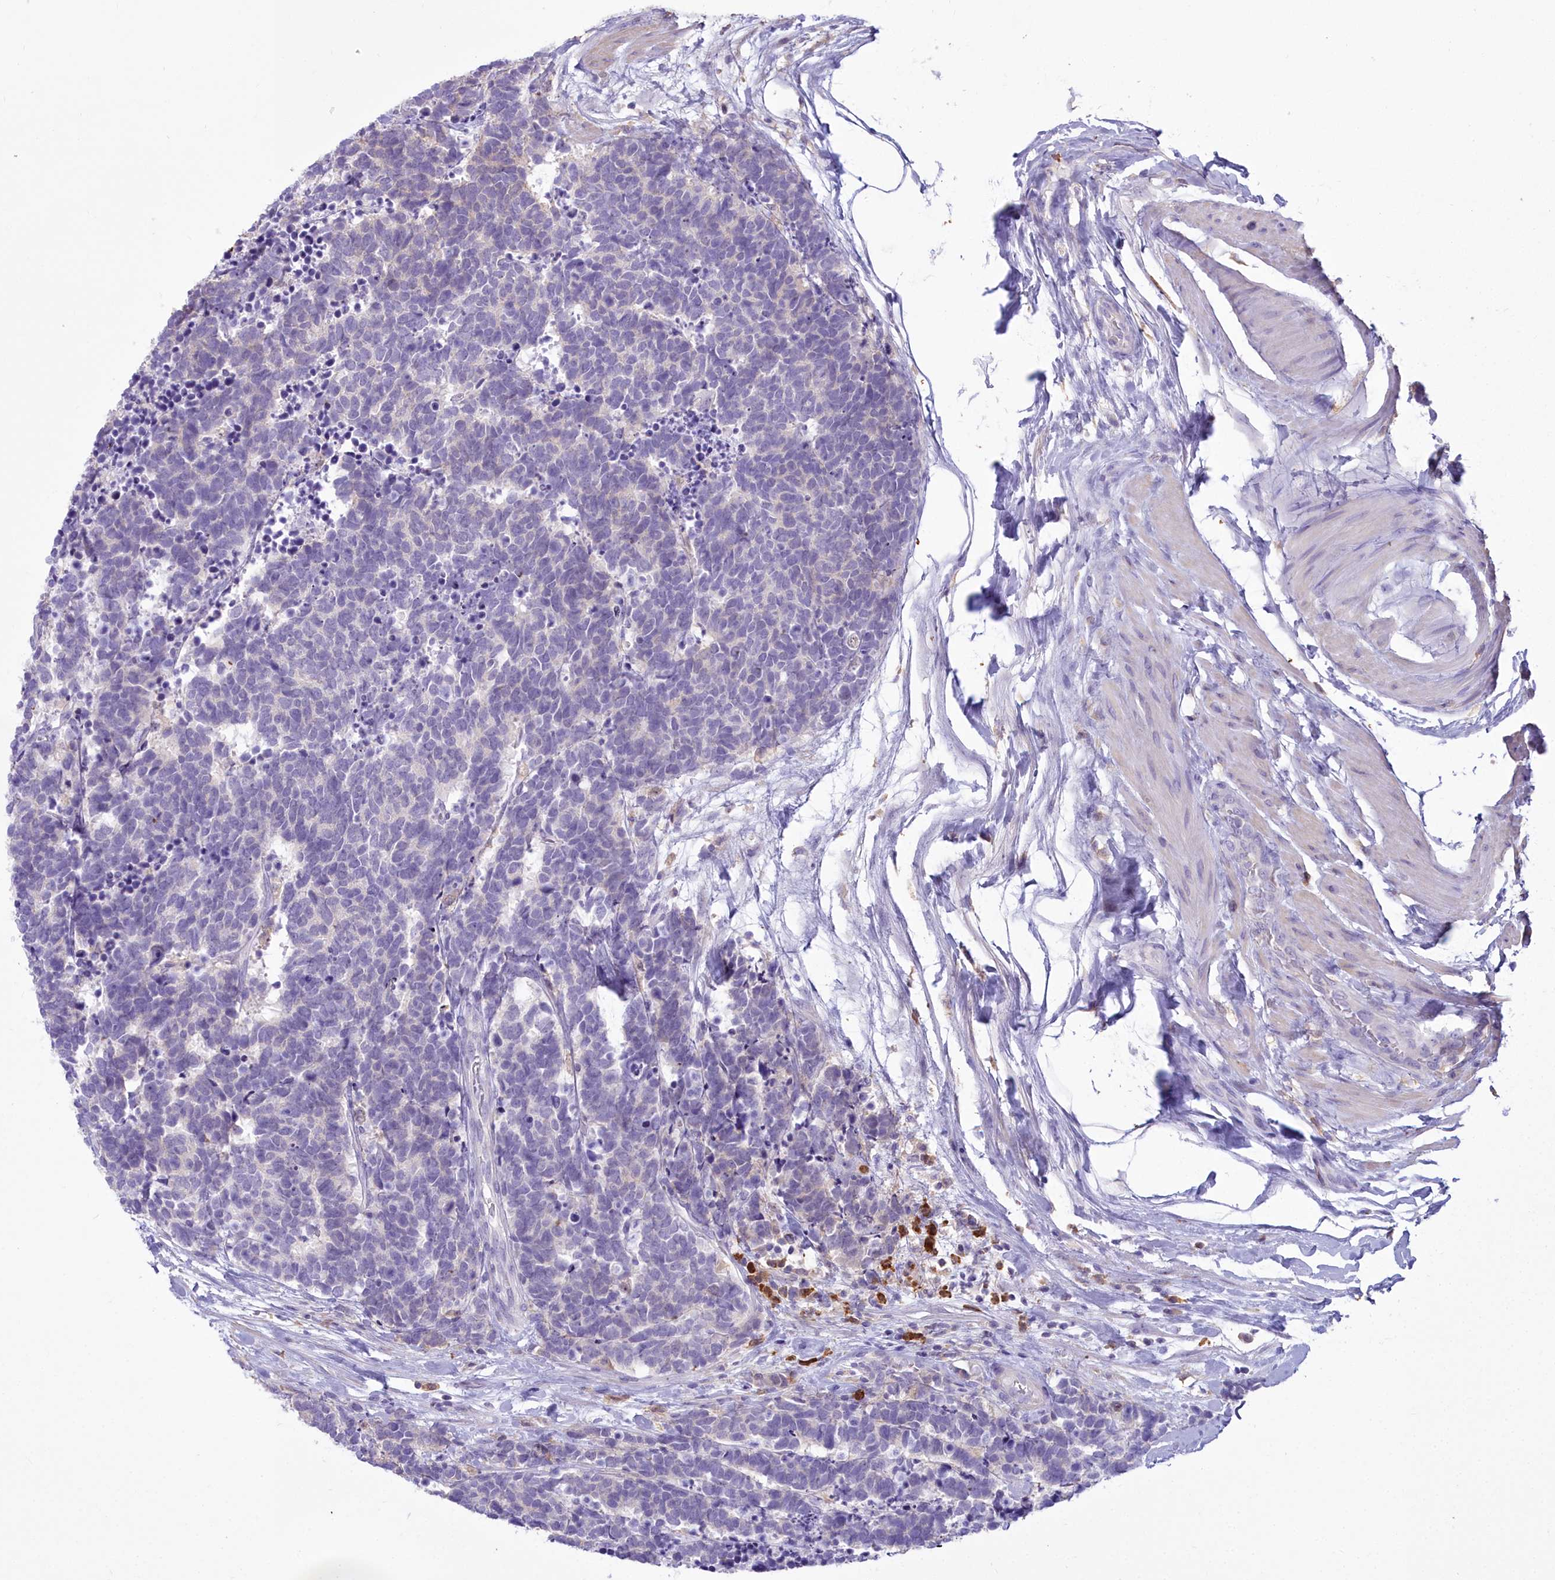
{"staining": {"intensity": "negative", "quantity": "none", "location": "none"}, "tissue": "carcinoid", "cell_type": "Tumor cells", "image_type": "cancer", "snomed": [{"axis": "morphology", "description": "Carcinoma, NOS"}, {"axis": "morphology", "description": "Carcinoid, malignant, NOS"}, {"axis": "topography", "description": "Prostate"}], "caption": "Carcinoid stained for a protein using immunohistochemistry demonstrates no positivity tumor cells.", "gene": "BLNK", "patient": {"sex": "male", "age": 57}}